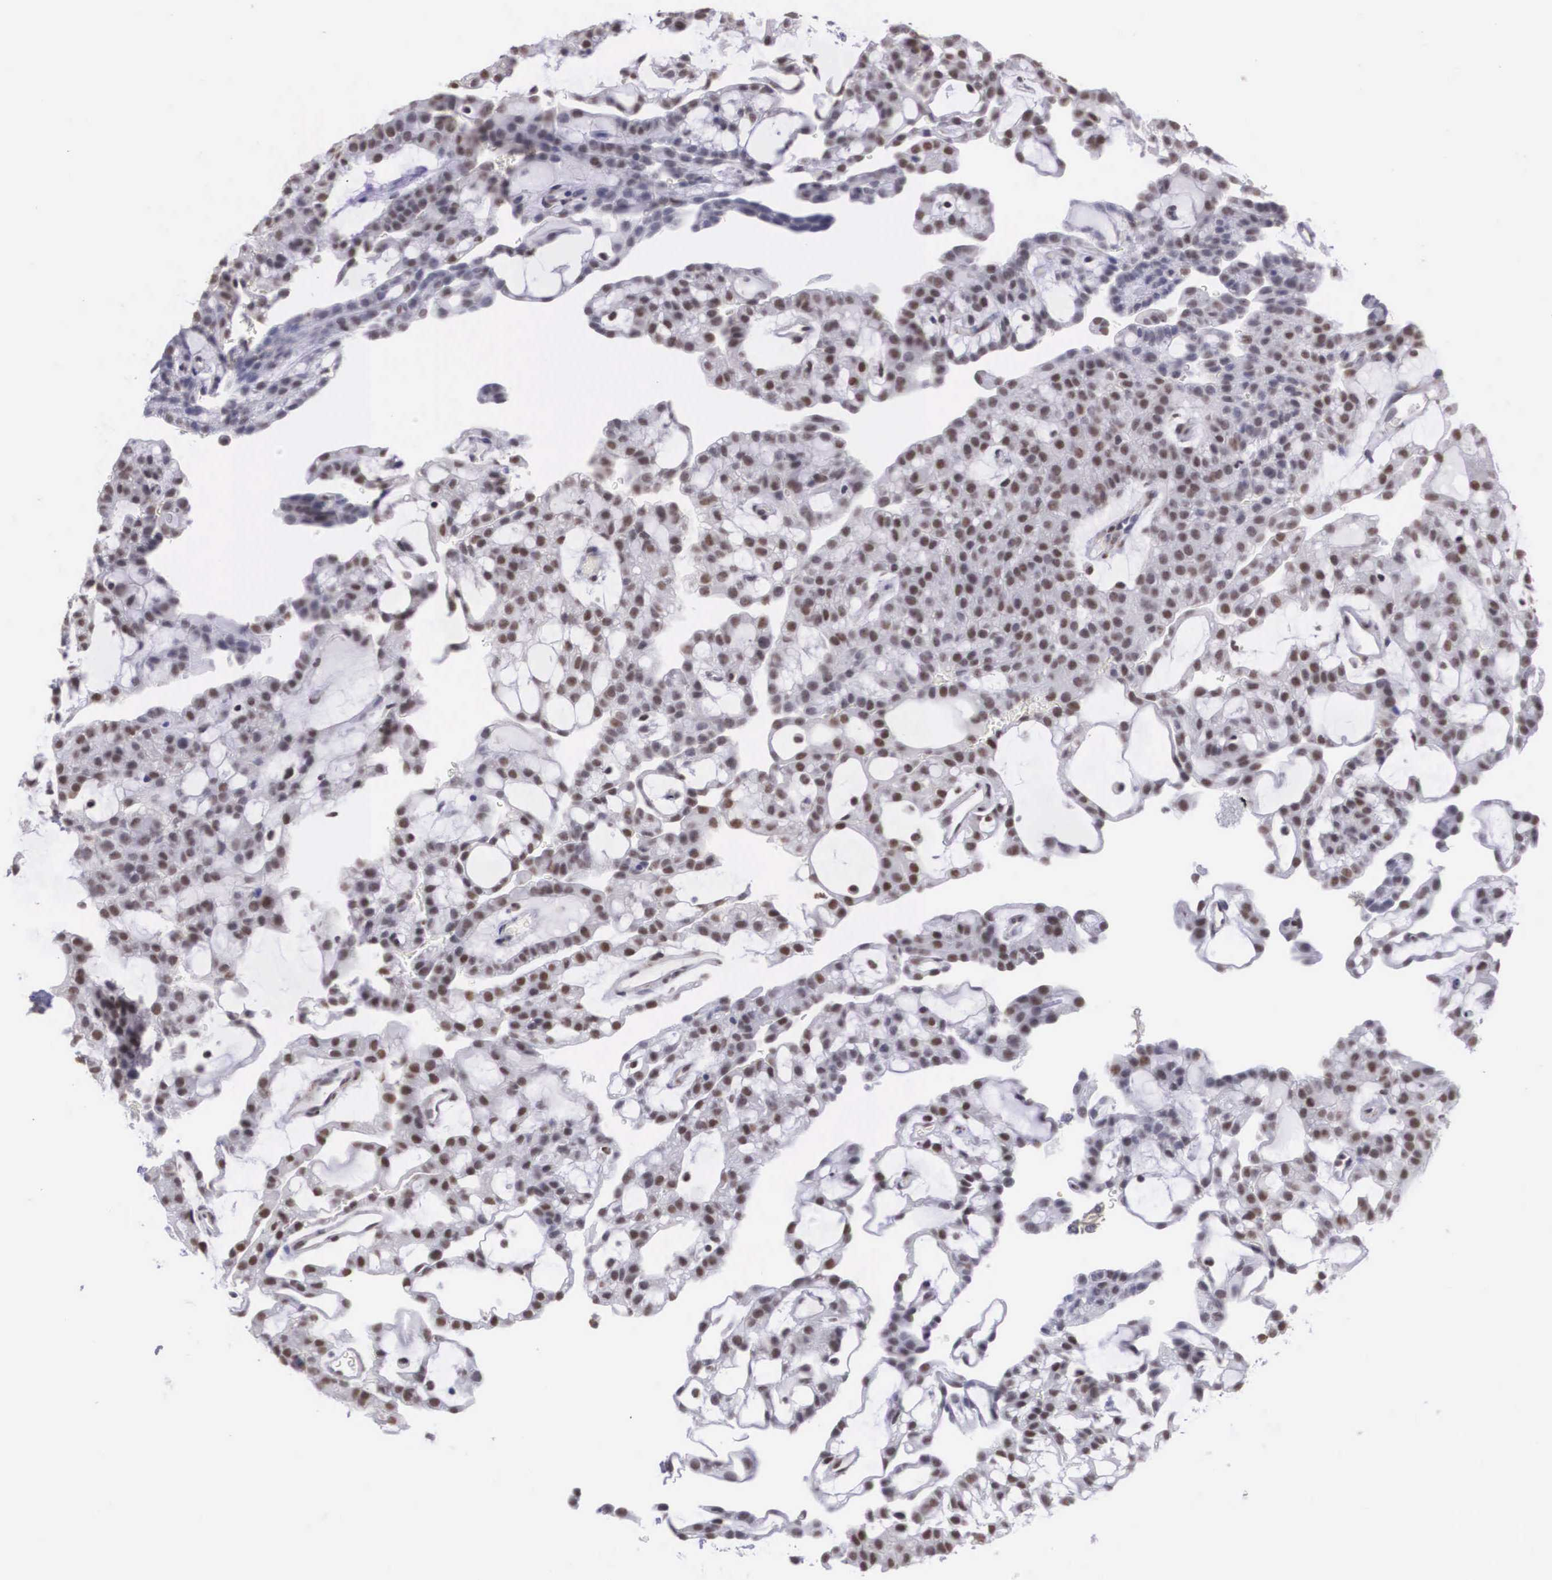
{"staining": {"intensity": "moderate", "quantity": ">75%", "location": "nuclear"}, "tissue": "renal cancer", "cell_type": "Tumor cells", "image_type": "cancer", "snomed": [{"axis": "morphology", "description": "Adenocarcinoma, NOS"}, {"axis": "topography", "description": "Kidney"}], "caption": "Immunohistochemistry (DAB (3,3'-diaminobenzidine)) staining of adenocarcinoma (renal) displays moderate nuclear protein positivity in about >75% of tumor cells.", "gene": "ETV6", "patient": {"sex": "male", "age": 63}}